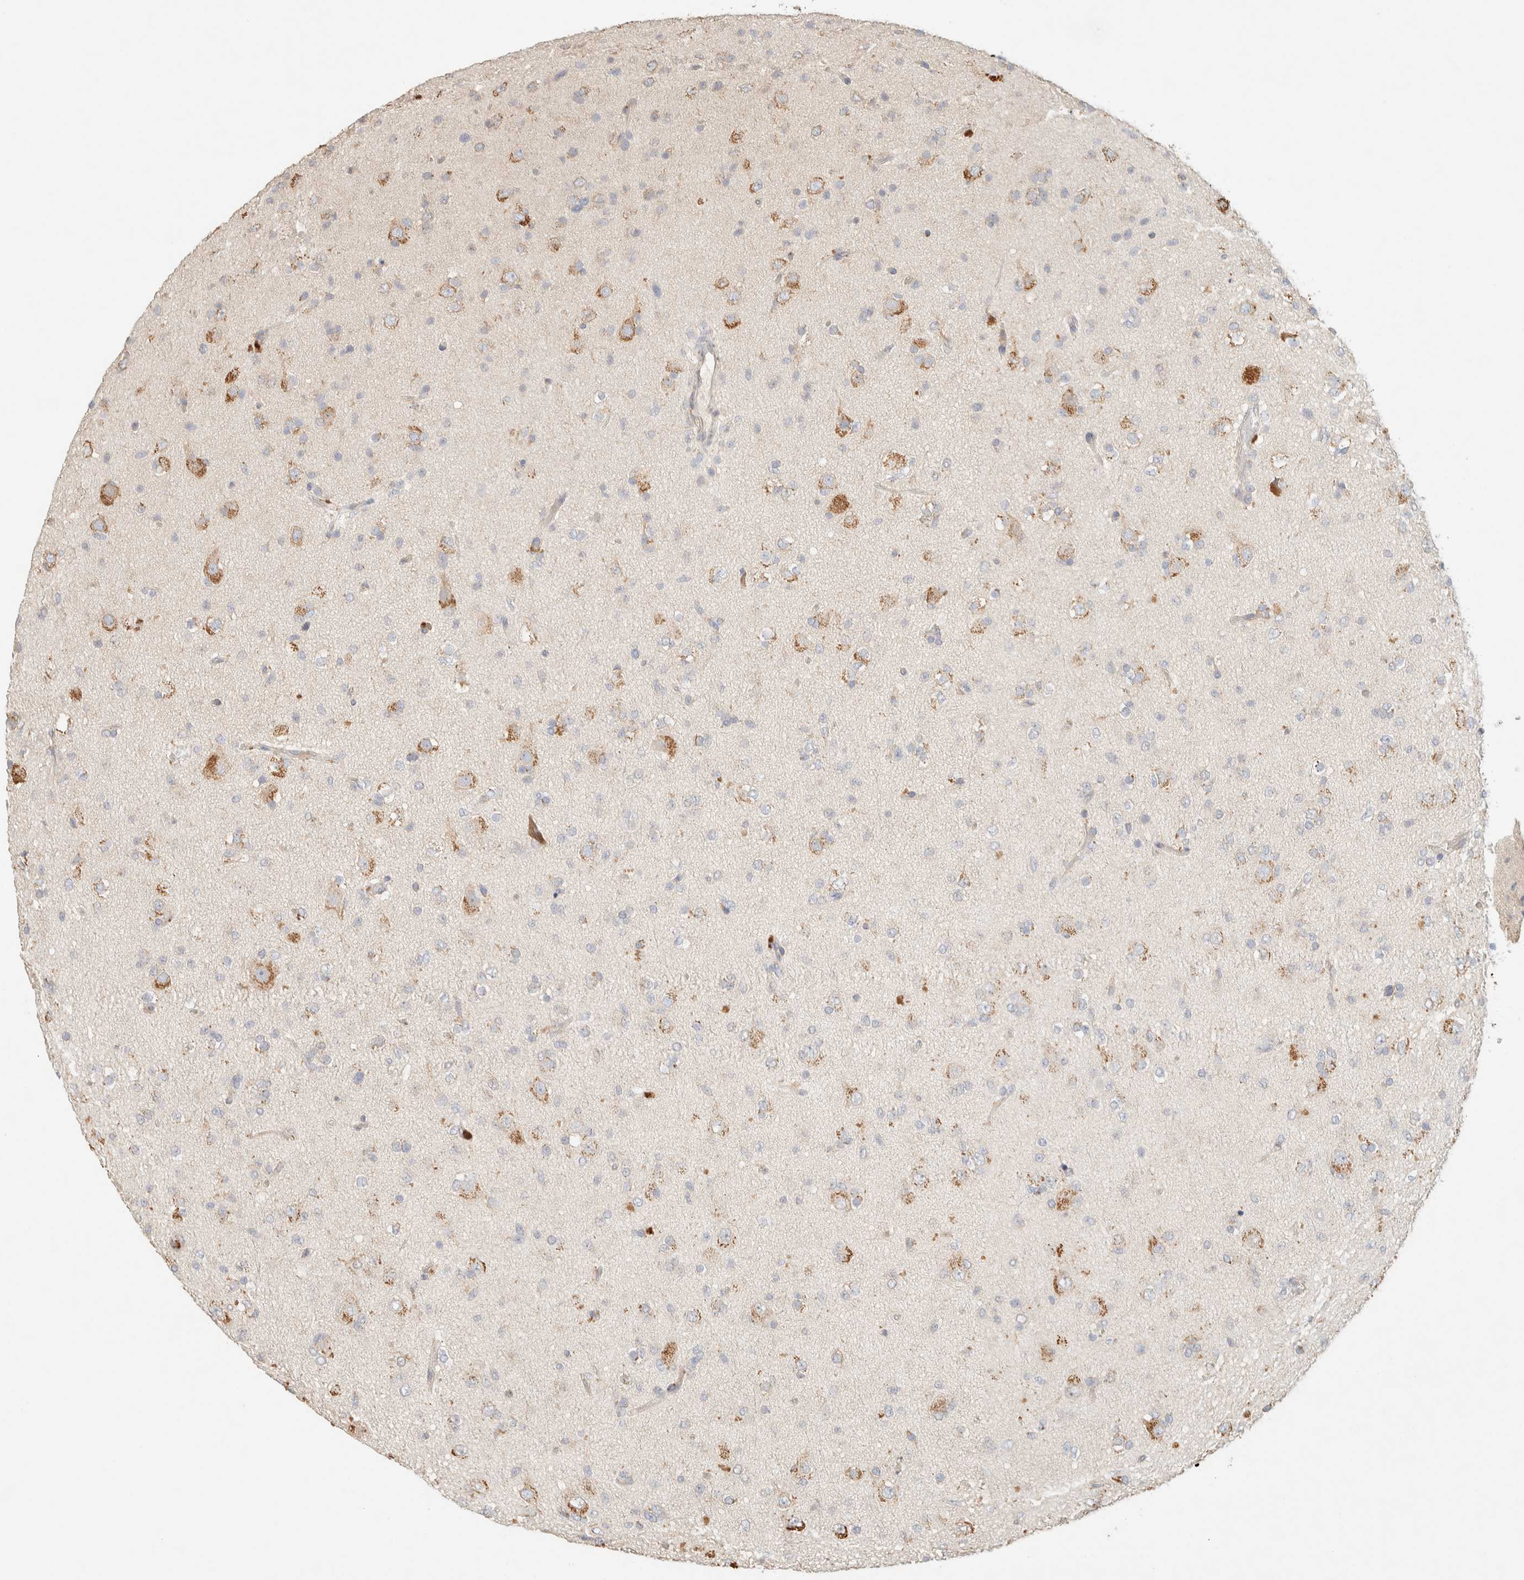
{"staining": {"intensity": "weak", "quantity": "<25%", "location": "cytoplasmic/membranous"}, "tissue": "glioma", "cell_type": "Tumor cells", "image_type": "cancer", "snomed": [{"axis": "morphology", "description": "Glioma, malignant, Low grade"}, {"axis": "topography", "description": "Brain"}], "caption": "IHC histopathology image of malignant low-grade glioma stained for a protein (brown), which exhibits no positivity in tumor cells. (DAB IHC, high magnification).", "gene": "TTC3", "patient": {"sex": "male", "age": 65}}